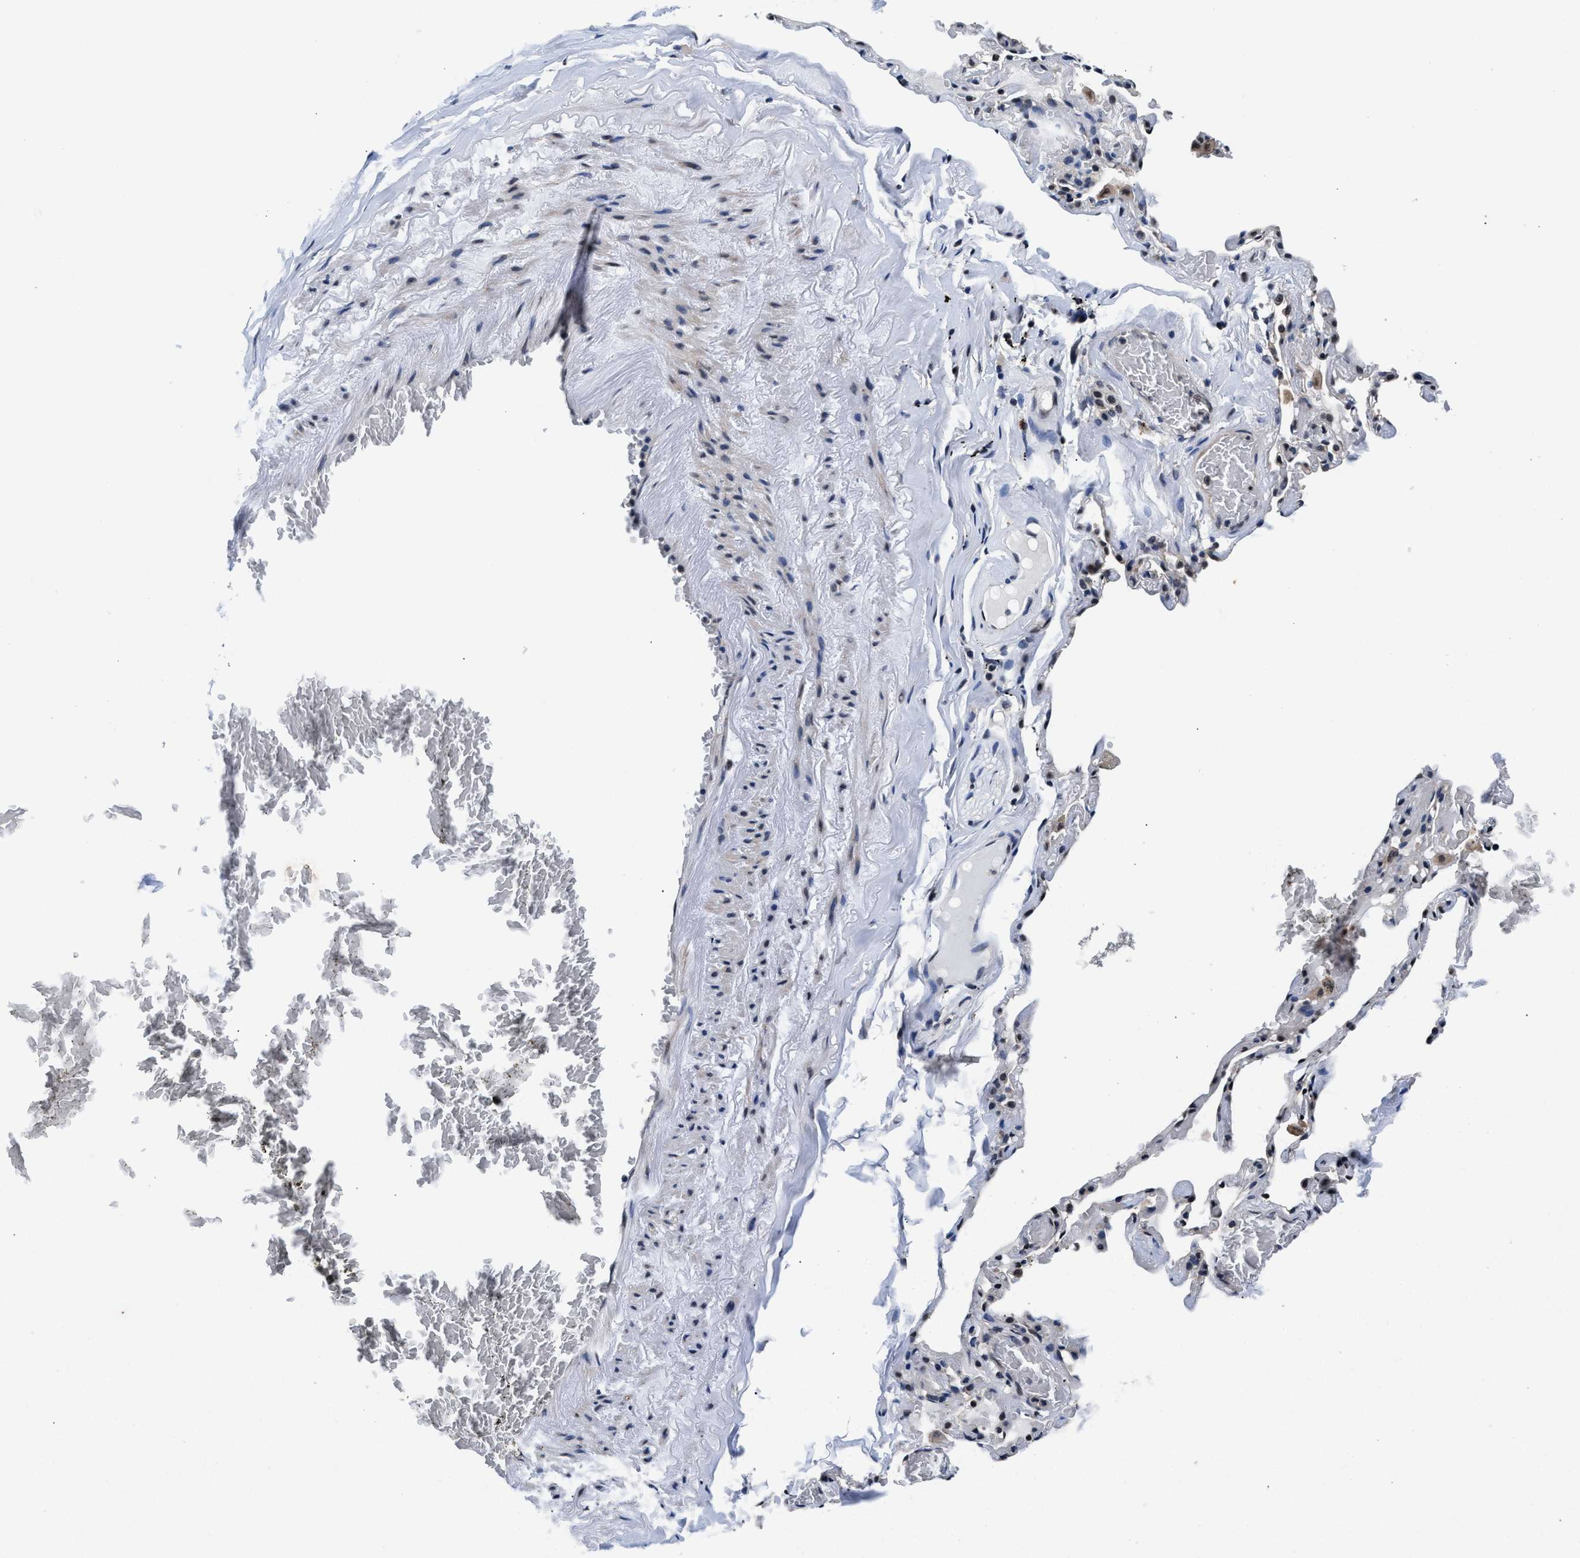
{"staining": {"intensity": "weak", "quantity": ">75%", "location": "cytoplasmic/membranous"}, "tissue": "adipose tissue", "cell_type": "Adipocytes", "image_type": "normal", "snomed": [{"axis": "morphology", "description": "Normal tissue, NOS"}, {"axis": "topography", "description": "Cartilage tissue"}, {"axis": "topography", "description": "Lung"}], "caption": "High-magnification brightfield microscopy of unremarkable adipose tissue stained with DAB (brown) and counterstained with hematoxylin (blue). adipocytes exhibit weak cytoplasmic/membranous positivity is identified in approximately>75% of cells. The staining is performed using DAB (3,3'-diaminobenzidine) brown chromogen to label protein expression. The nuclei are counter-stained blue using hematoxylin.", "gene": "USP16", "patient": {"sex": "female", "age": 77}}